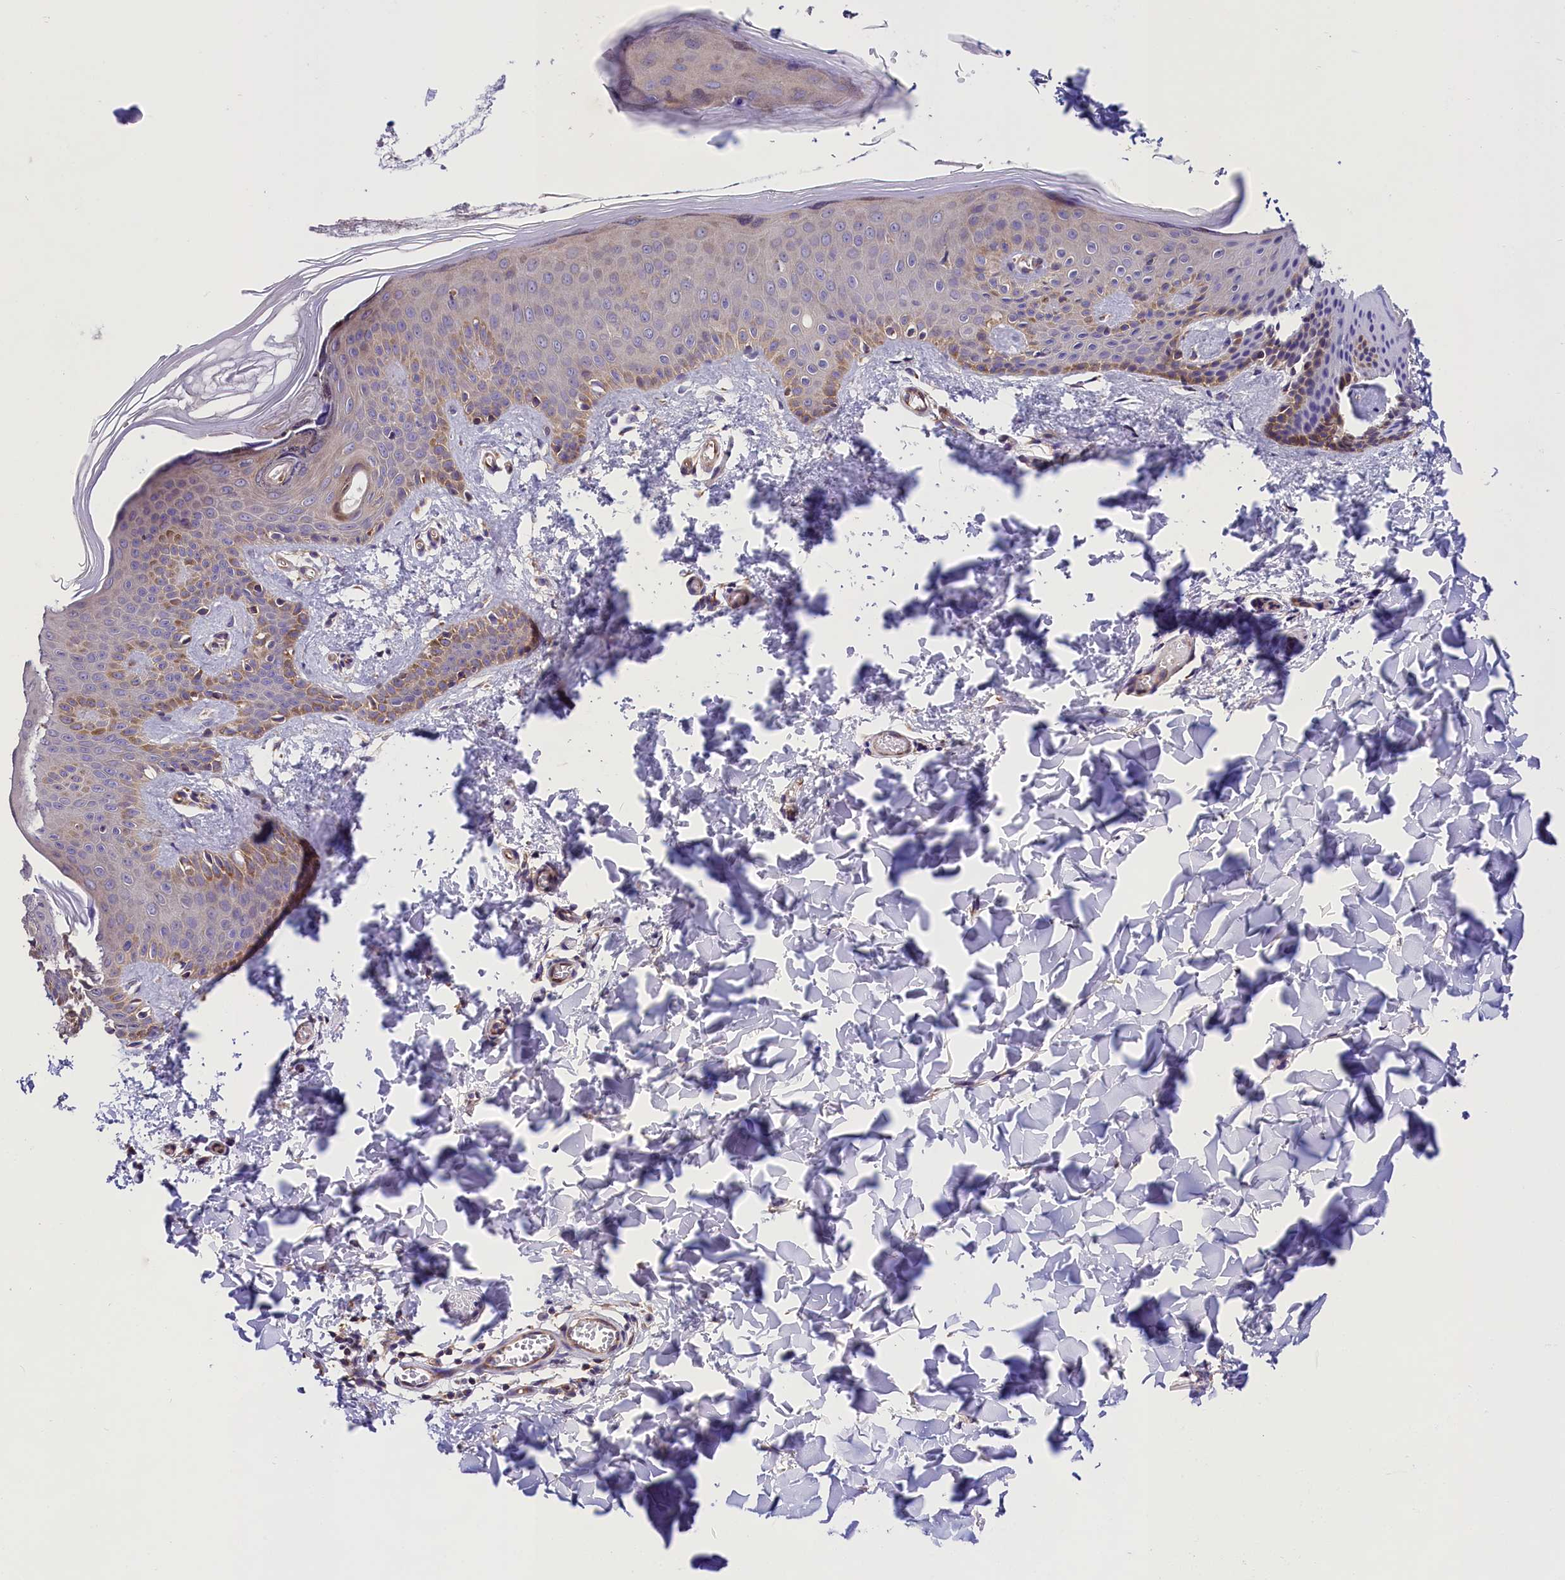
{"staining": {"intensity": "moderate", "quantity": ">75%", "location": "cytoplasmic/membranous"}, "tissue": "skin", "cell_type": "Fibroblasts", "image_type": "normal", "snomed": [{"axis": "morphology", "description": "Normal tissue, NOS"}, {"axis": "topography", "description": "Skin"}], "caption": "Skin stained with immunohistochemistry reveals moderate cytoplasmic/membranous positivity in approximately >75% of fibroblasts.", "gene": "SPG11", "patient": {"sex": "male", "age": 36}}